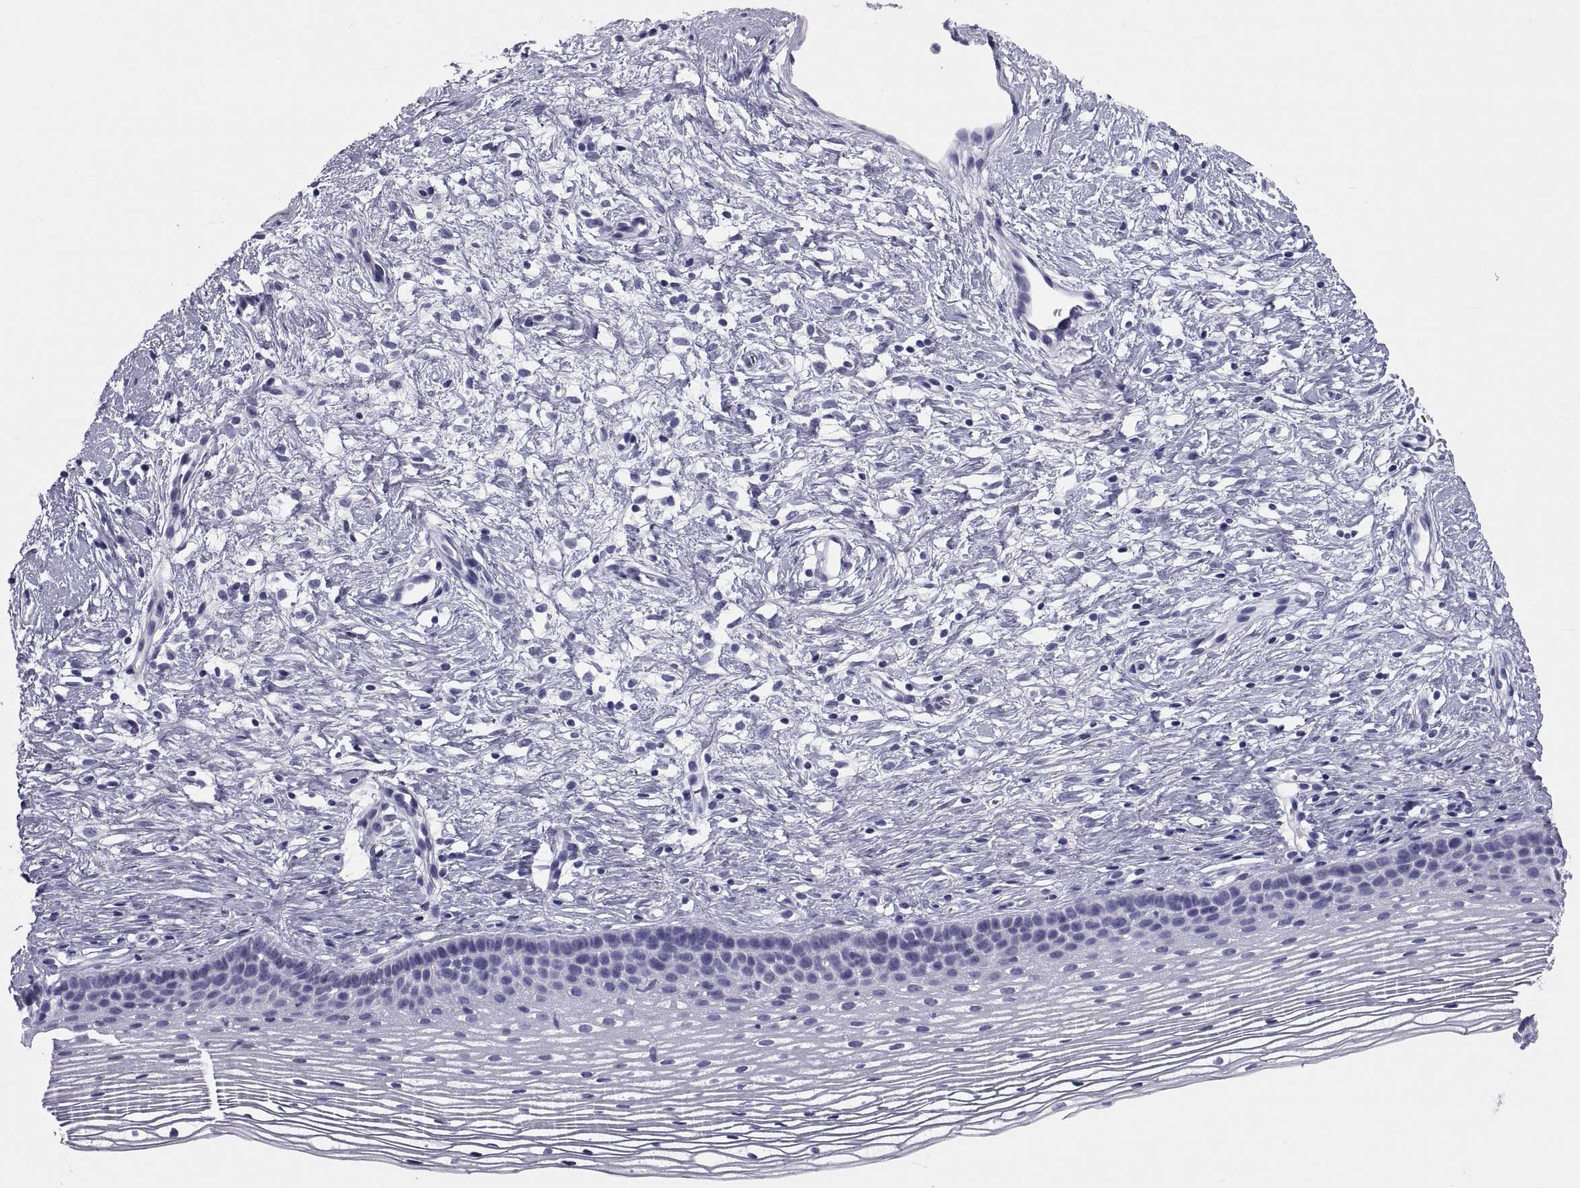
{"staining": {"intensity": "negative", "quantity": "none", "location": "none"}, "tissue": "cervix", "cell_type": "Glandular cells", "image_type": "normal", "snomed": [{"axis": "morphology", "description": "Normal tissue, NOS"}, {"axis": "topography", "description": "Cervix"}], "caption": "DAB (3,3'-diaminobenzidine) immunohistochemical staining of benign cervix reveals no significant positivity in glandular cells.", "gene": "DEFB129", "patient": {"sex": "female", "age": 39}}